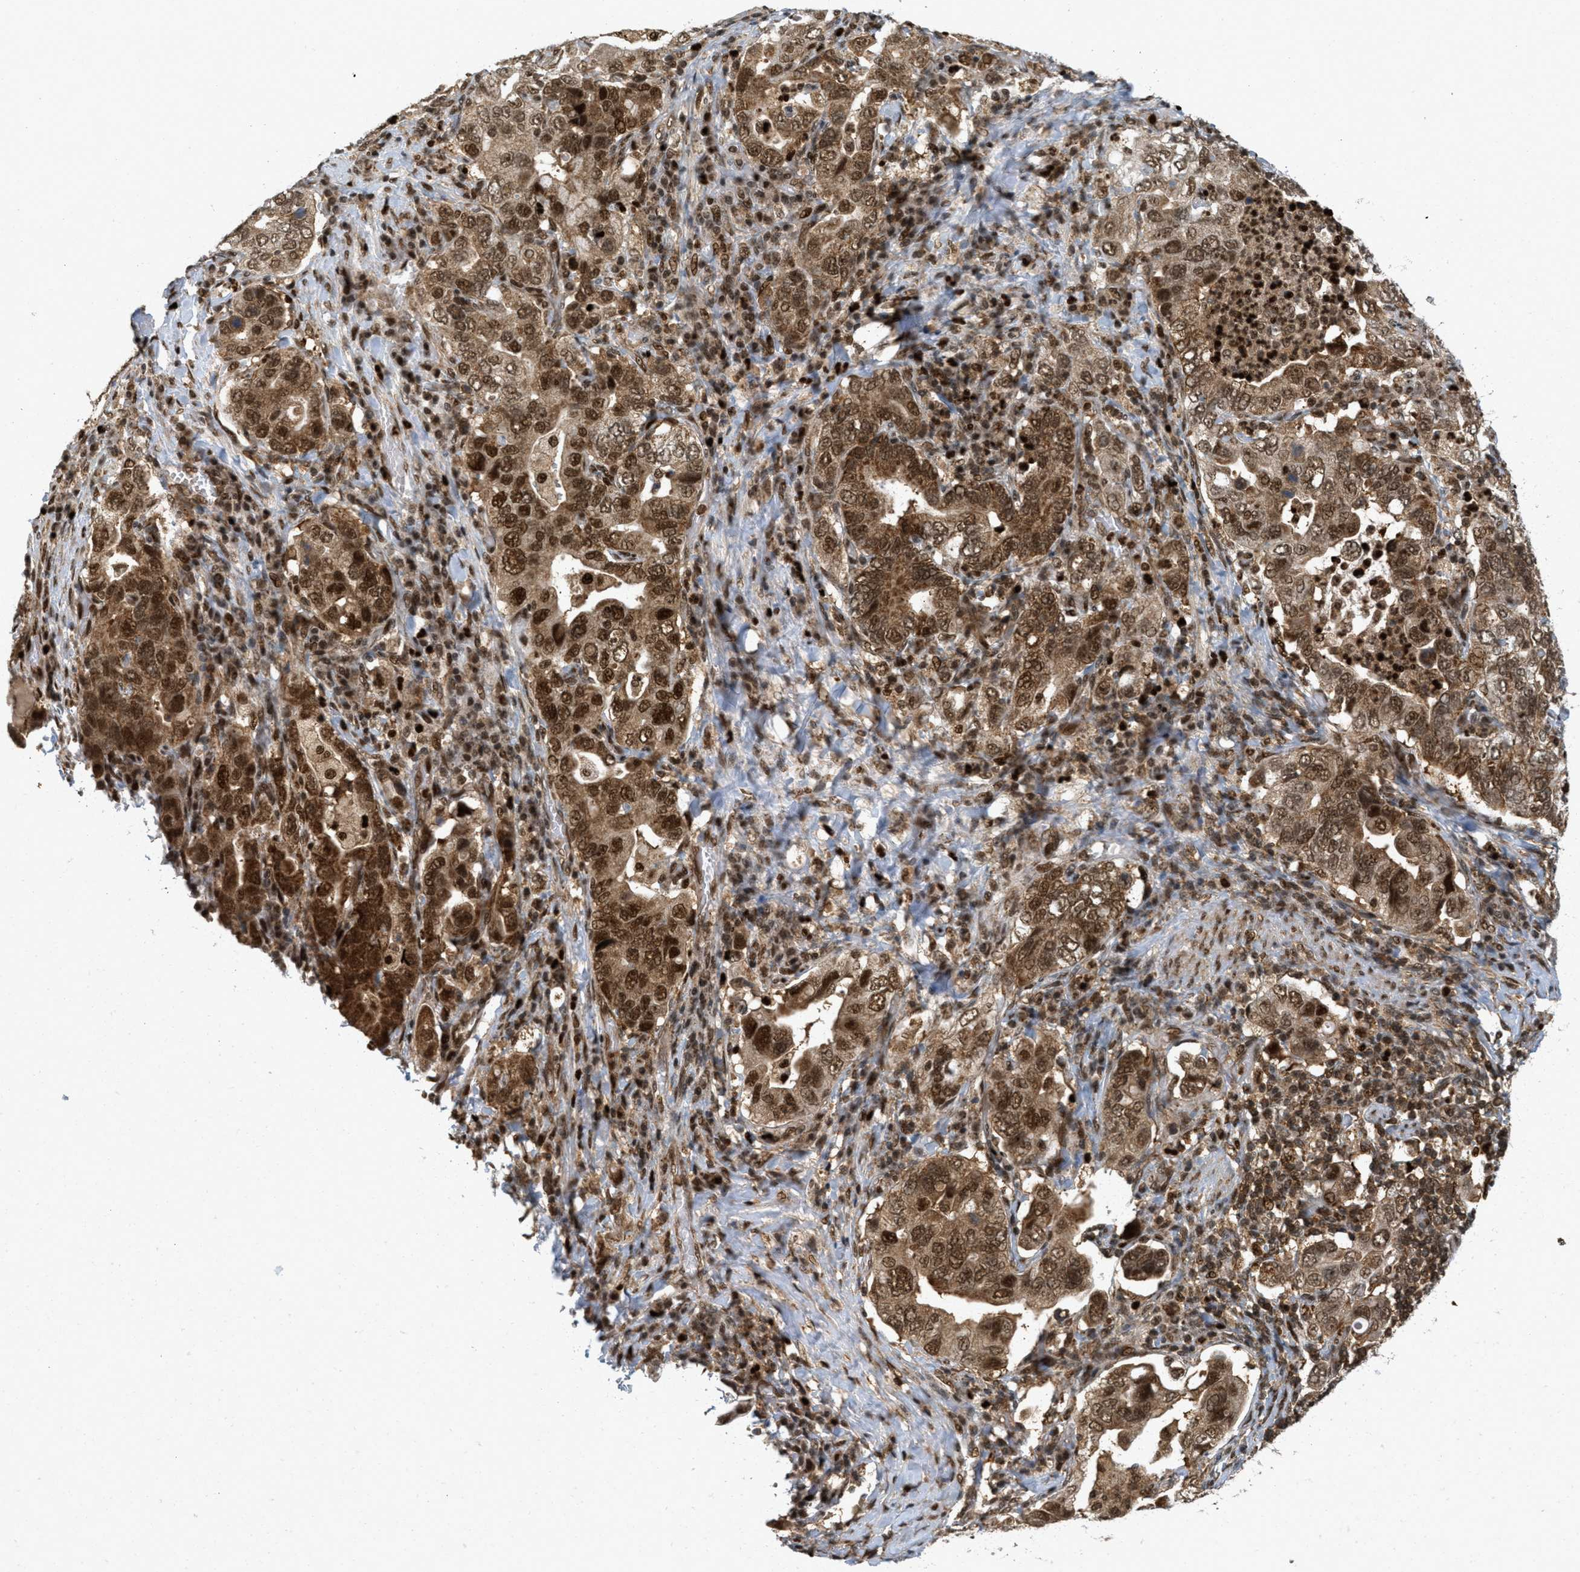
{"staining": {"intensity": "strong", "quantity": ">75%", "location": "cytoplasmic/membranous,nuclear"}, "tissue": "stomach cancer", "cell_type": "Tumor cells", "image_type": "cancer", "snomed": [{"axis": "morphology", "description": "Adenocarcinoma, NOS"}, {"axis": "topography", "description": "Stomach, upper"}], "caption": "Approximately >75% of tumor cells in human stomach cancer reveal strong cytoplasmic/membranous and nuclear protein staining as visualized by brown immunohistochemical staining.", "gene": "TLK1", "patient": {"sex": "male", "age": 62}}